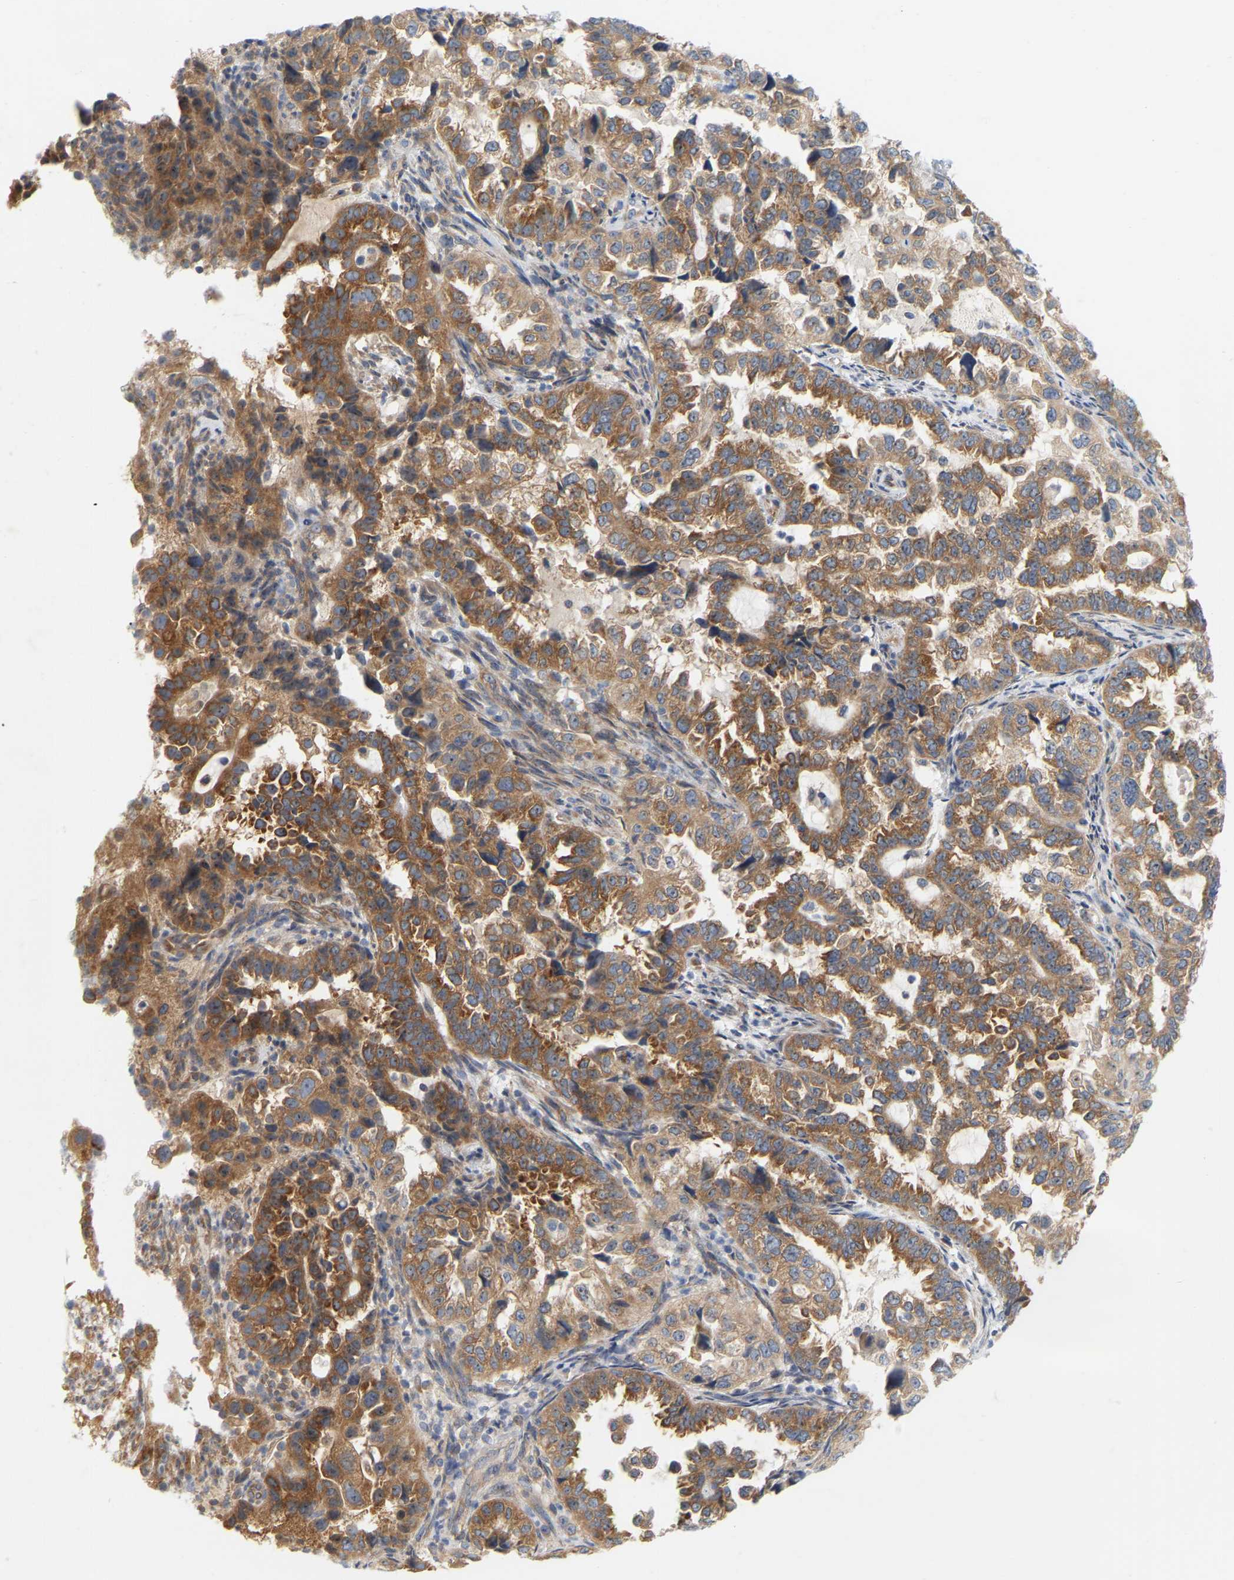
{"staining": {"intensity": "strong", "quantity": ">75%", "location": "cytoplasmic/membranous"}, "tissue": "endometrial cancer", "cell_type": "Tumor cells", "image_type": "cancer", "snomed": [{"axis": "morphology", "description": "Adenocarcinoma, NOS"}, {"axis": "topography", "description": "Endometrium"}], "caption": "About >75% of tumor cells in human adenocarcinoma (endometrial) demonstrate strong cytoplasmic/membranous protein positivity as visualized by brown immunohistochemical staining.", "gene": "MINDY4", "patient": {"sex": "female", "age": 85}}